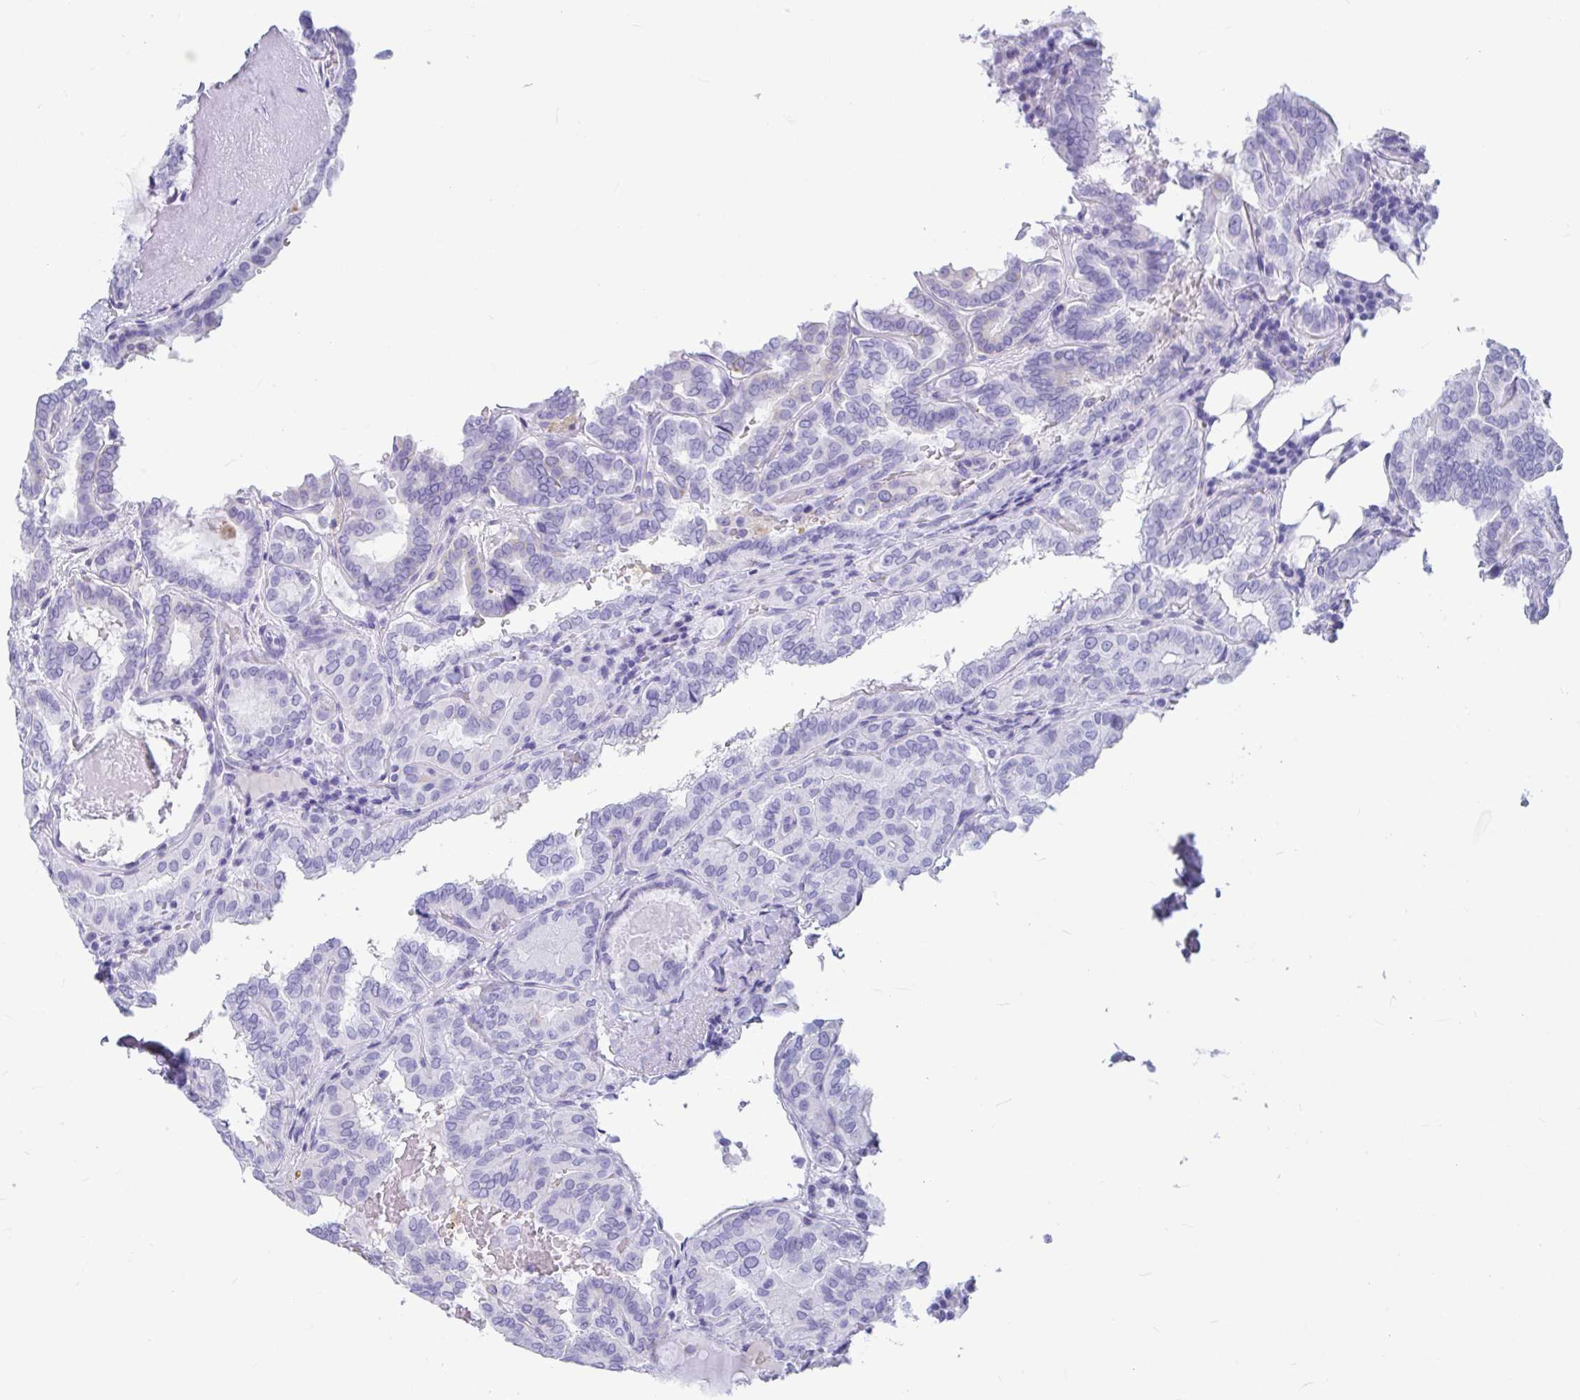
{"staining": {"intensity": "negative", "quantity": "none", "location": "none"}, "tissue": "thyroid cancer", "cell_type": "Tumor cells", "image_type": "cancer", "snomed": [{"axis": "morphology", "description": "Papillary adenocarcinoma, NOS"}, {"axis": "topography", "description": "Thyroid gland"}], "caption": "Thyroid papillary adenocarcinoma was stained to show a protein in brown. There is no significant expression in tumor cells.", "gene": "OR5J2", "patient": {"sex": "female", "age": 46}}